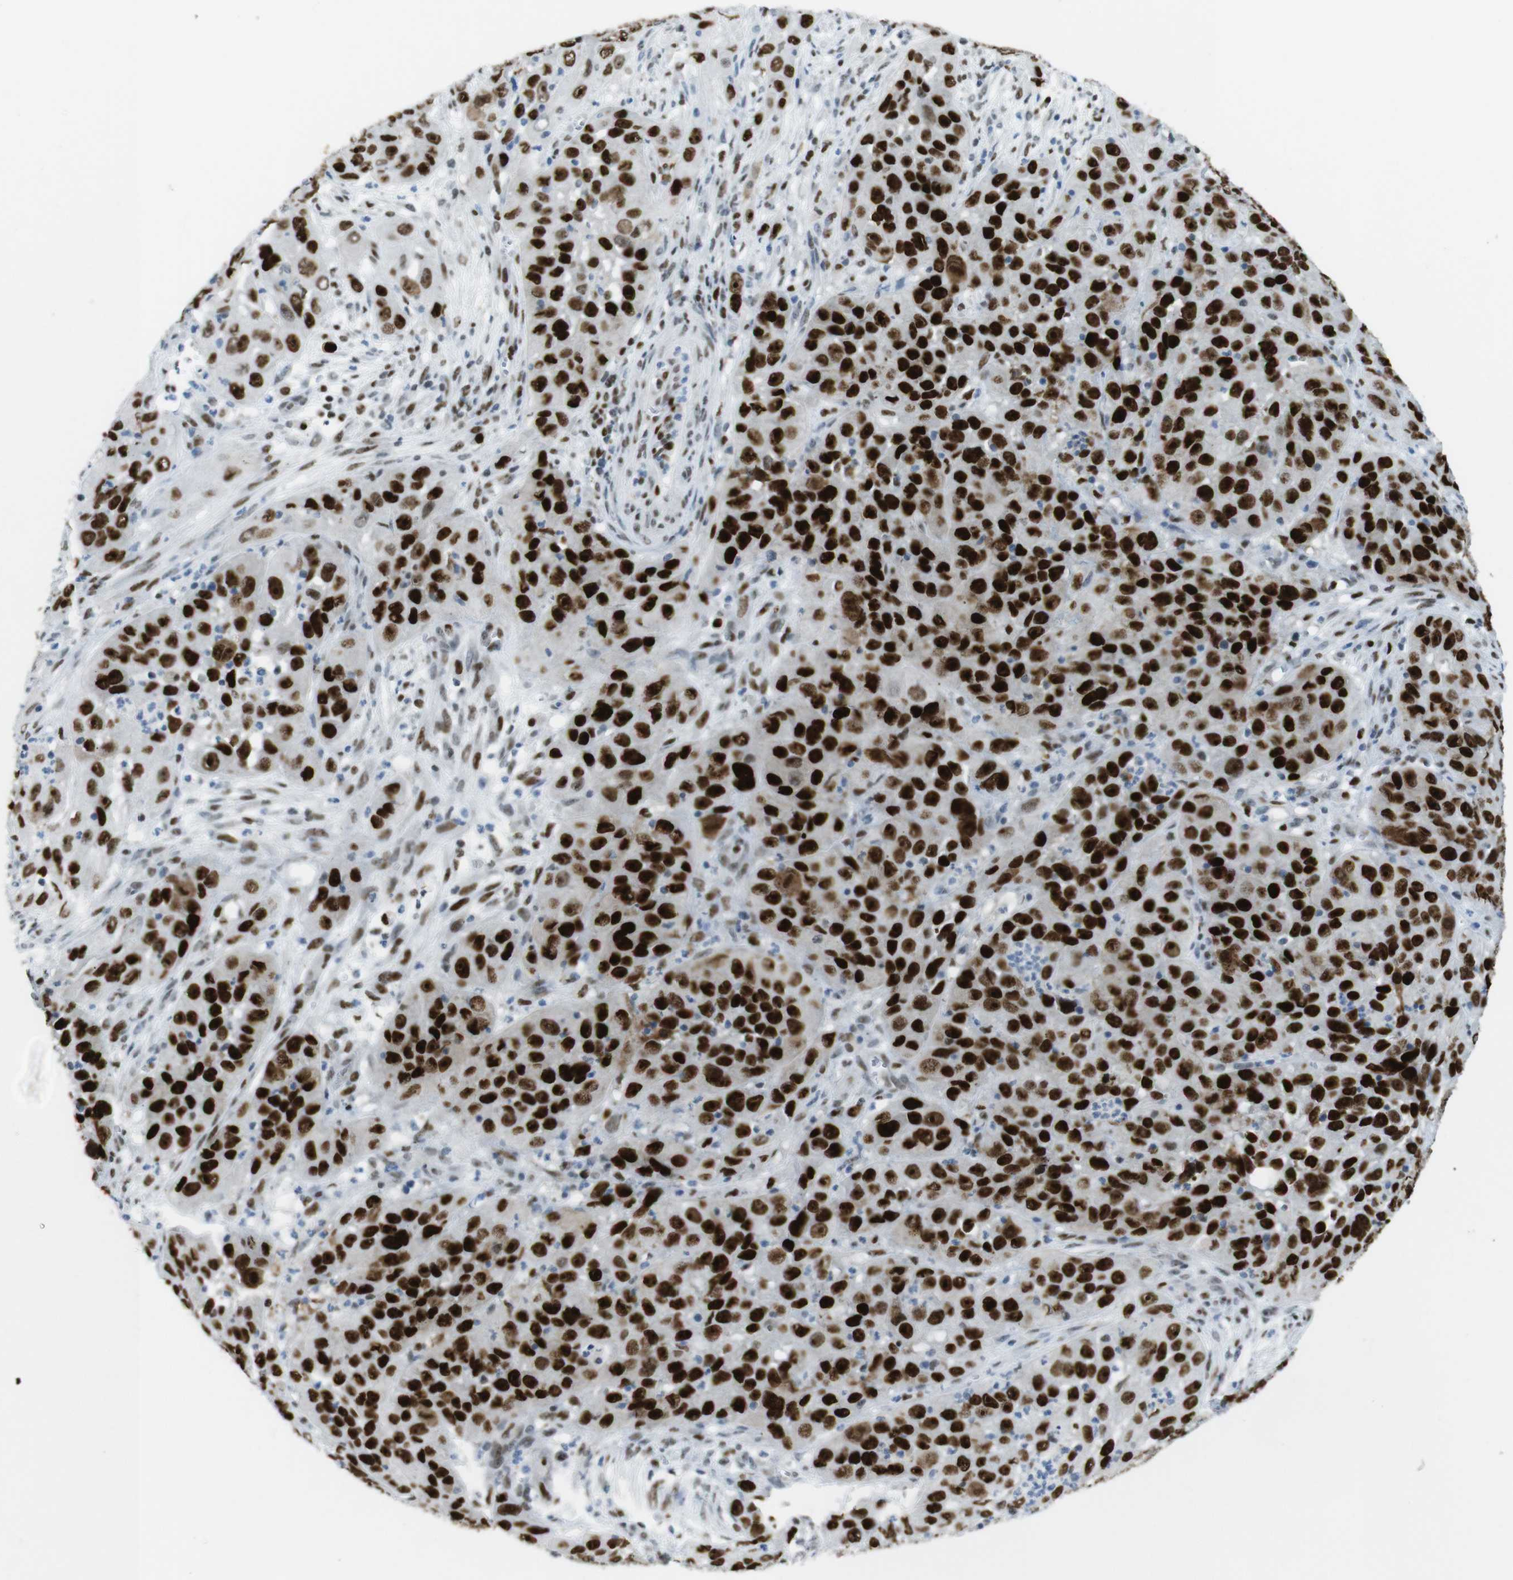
{"staining": {"intensity": "strong", "quantity": ">75%", "location": "nuclear"}, "tissue": "cervical cancer", "cell_type": "Tumor cells", "image_type": "cancer", "snomed": [{"axis": "morphology", "description": "Squamous cell carcinoma, NOS"}, {"axis": "topography", "description": "Cervix"}], "caption": "Cervical cancer stained for a protein (brown) reveals strong nuclear positive staining in about >75% of tumor cells.", "gene": "RIOX2", "patient": {"sex": "female", "age": 32}}